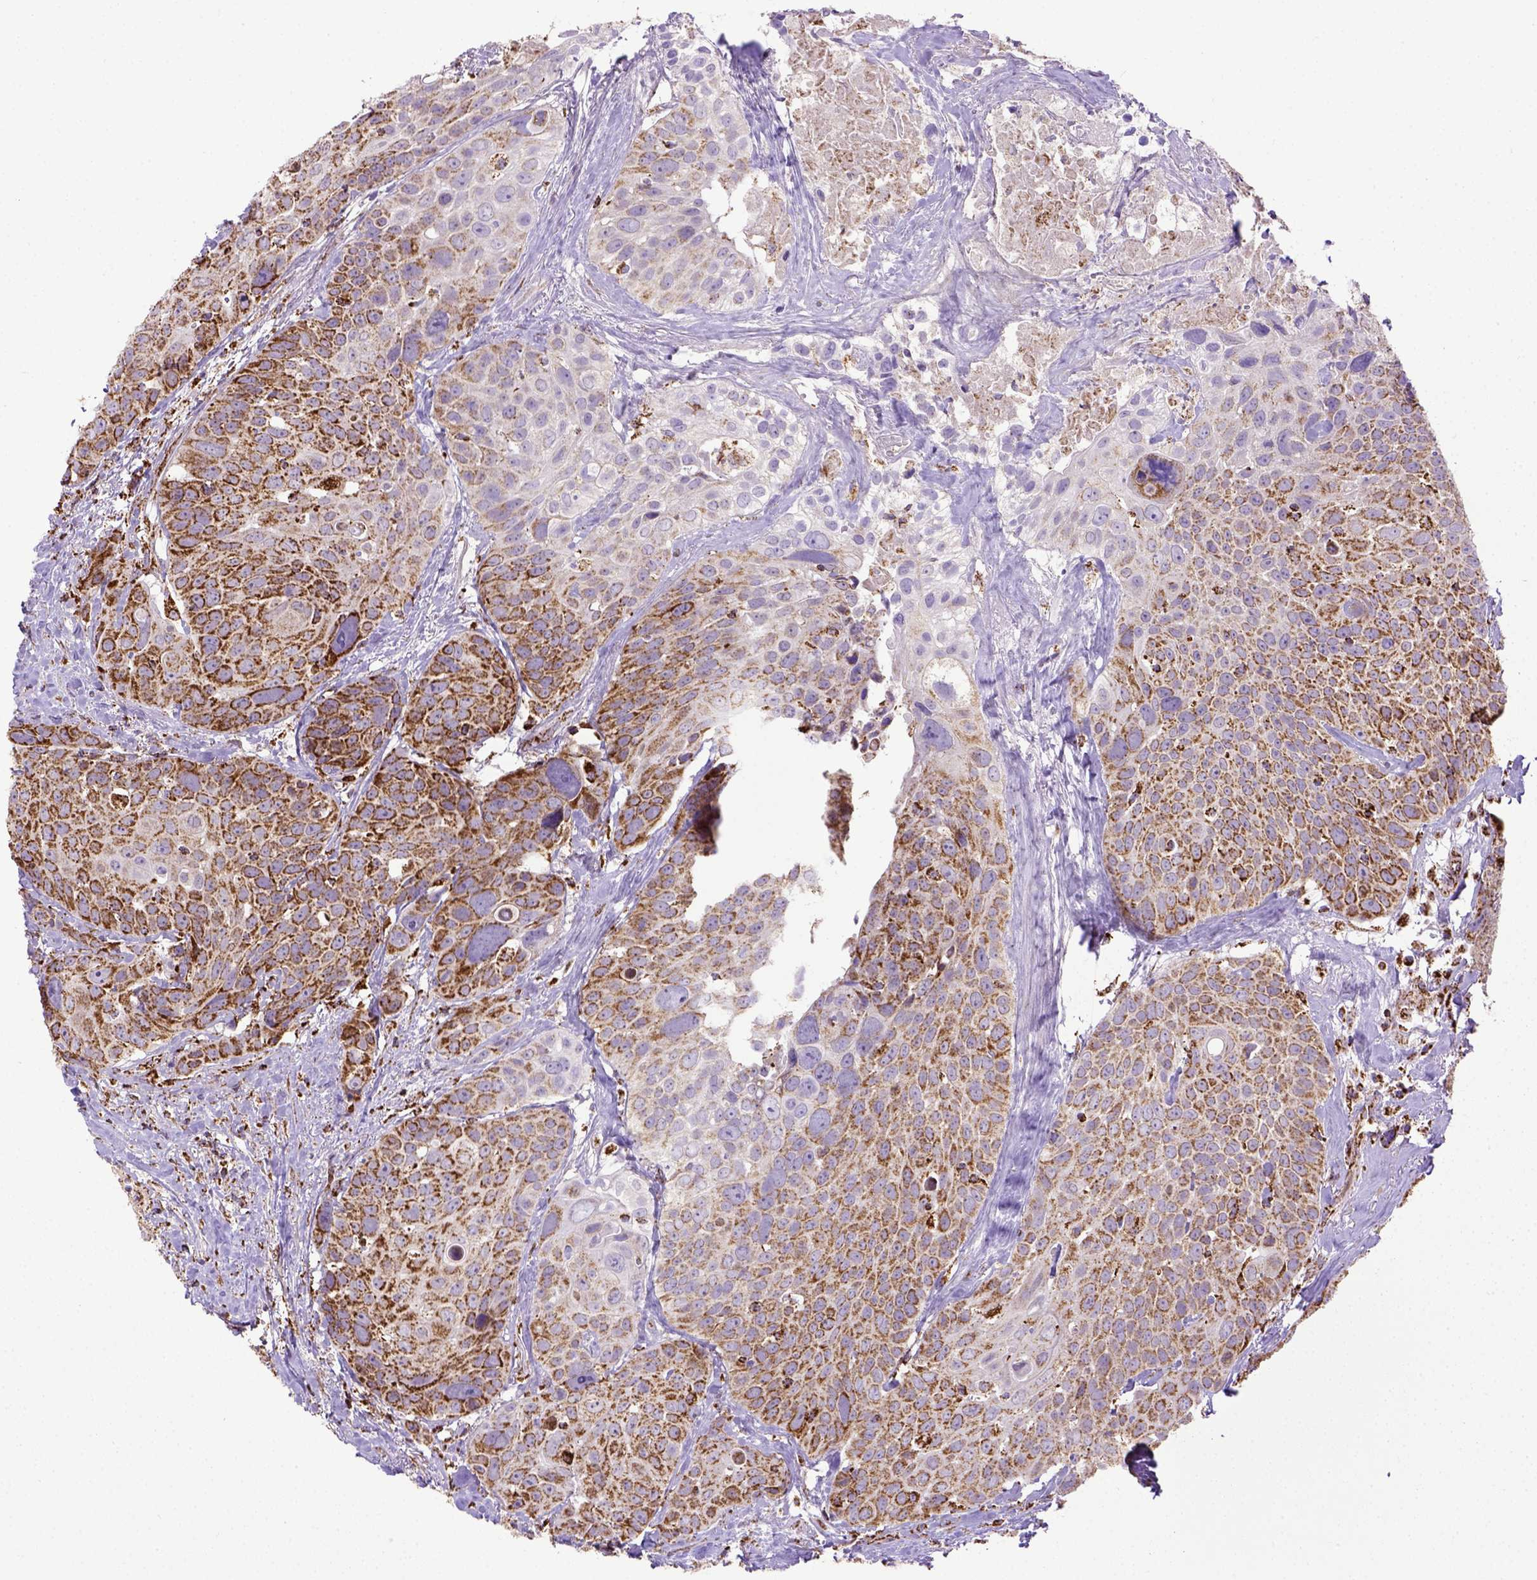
{"staining": {"intensity": "strong", "quantity": "25%-75%", "location": "cytoplasmic/membranous"}, "tissue": "head and neck cancer", "cell_type": "Tumor cells", "image_type": "cancer", "snomed": [{"axis": "morphology", "description": "Squamous cell carcinoma, NOS"}, {"axis": "topography", "description": "Oral tissue"}, {"axis": "topography", "description": "Head-Neck"}], "caption": "Immunohistochemical staining of head and neck cancer displays high levels of strong cytoplasmic/membranous positivity in approximately 25%-75% of tumor cells. (Stains: DAB (3,3'-diaminobenzidine) in brown, nuclei in blue, Microscopy: brightfield microscopy at high magnification).", "gene": "MT-CO1", "patient": {"sex": "male", "age": 56}}